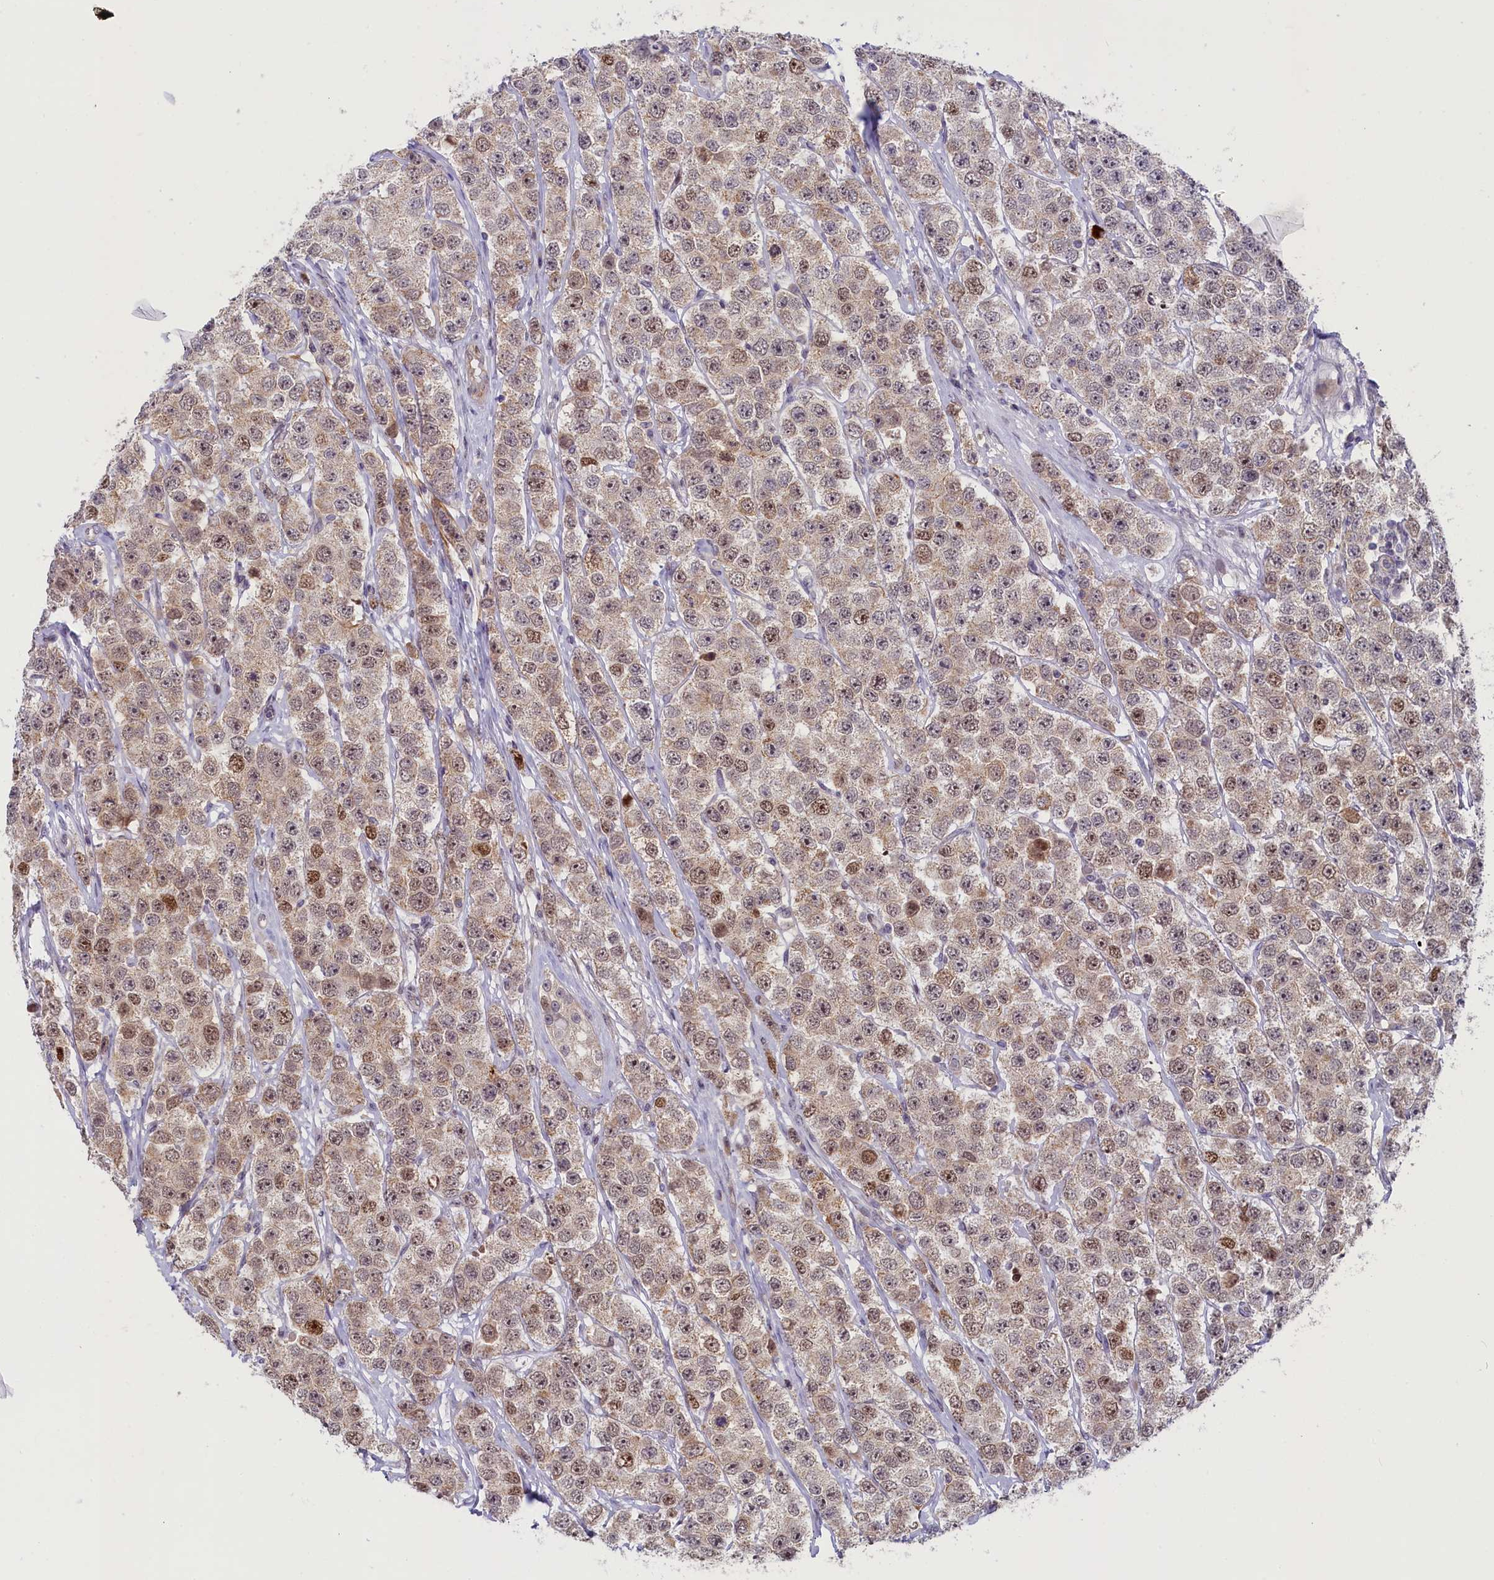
{"staining": {"intensity": "moderate", "quantity": ">75%", "location": "cytoplasmic/membranous,nuclear"}, "tissue": "testis cancer", "cell_type": "Tumor cells", "image_type": "cancer", "snomed": [{"axis": "morphology", "description": "Seminoma, NOS"}, {"axis": "topography", "description": "Testis"}], "caption": "Protein staining of testis cancer tissue displays moderate cytoplasmic/membranous and nuclear staining in about >75% of tumor cells. (brown staining indicates protein expression, while blue staining denotes nuclei).", "gene": "CCL23", "patient": {"sex": "male", "age": 28}}